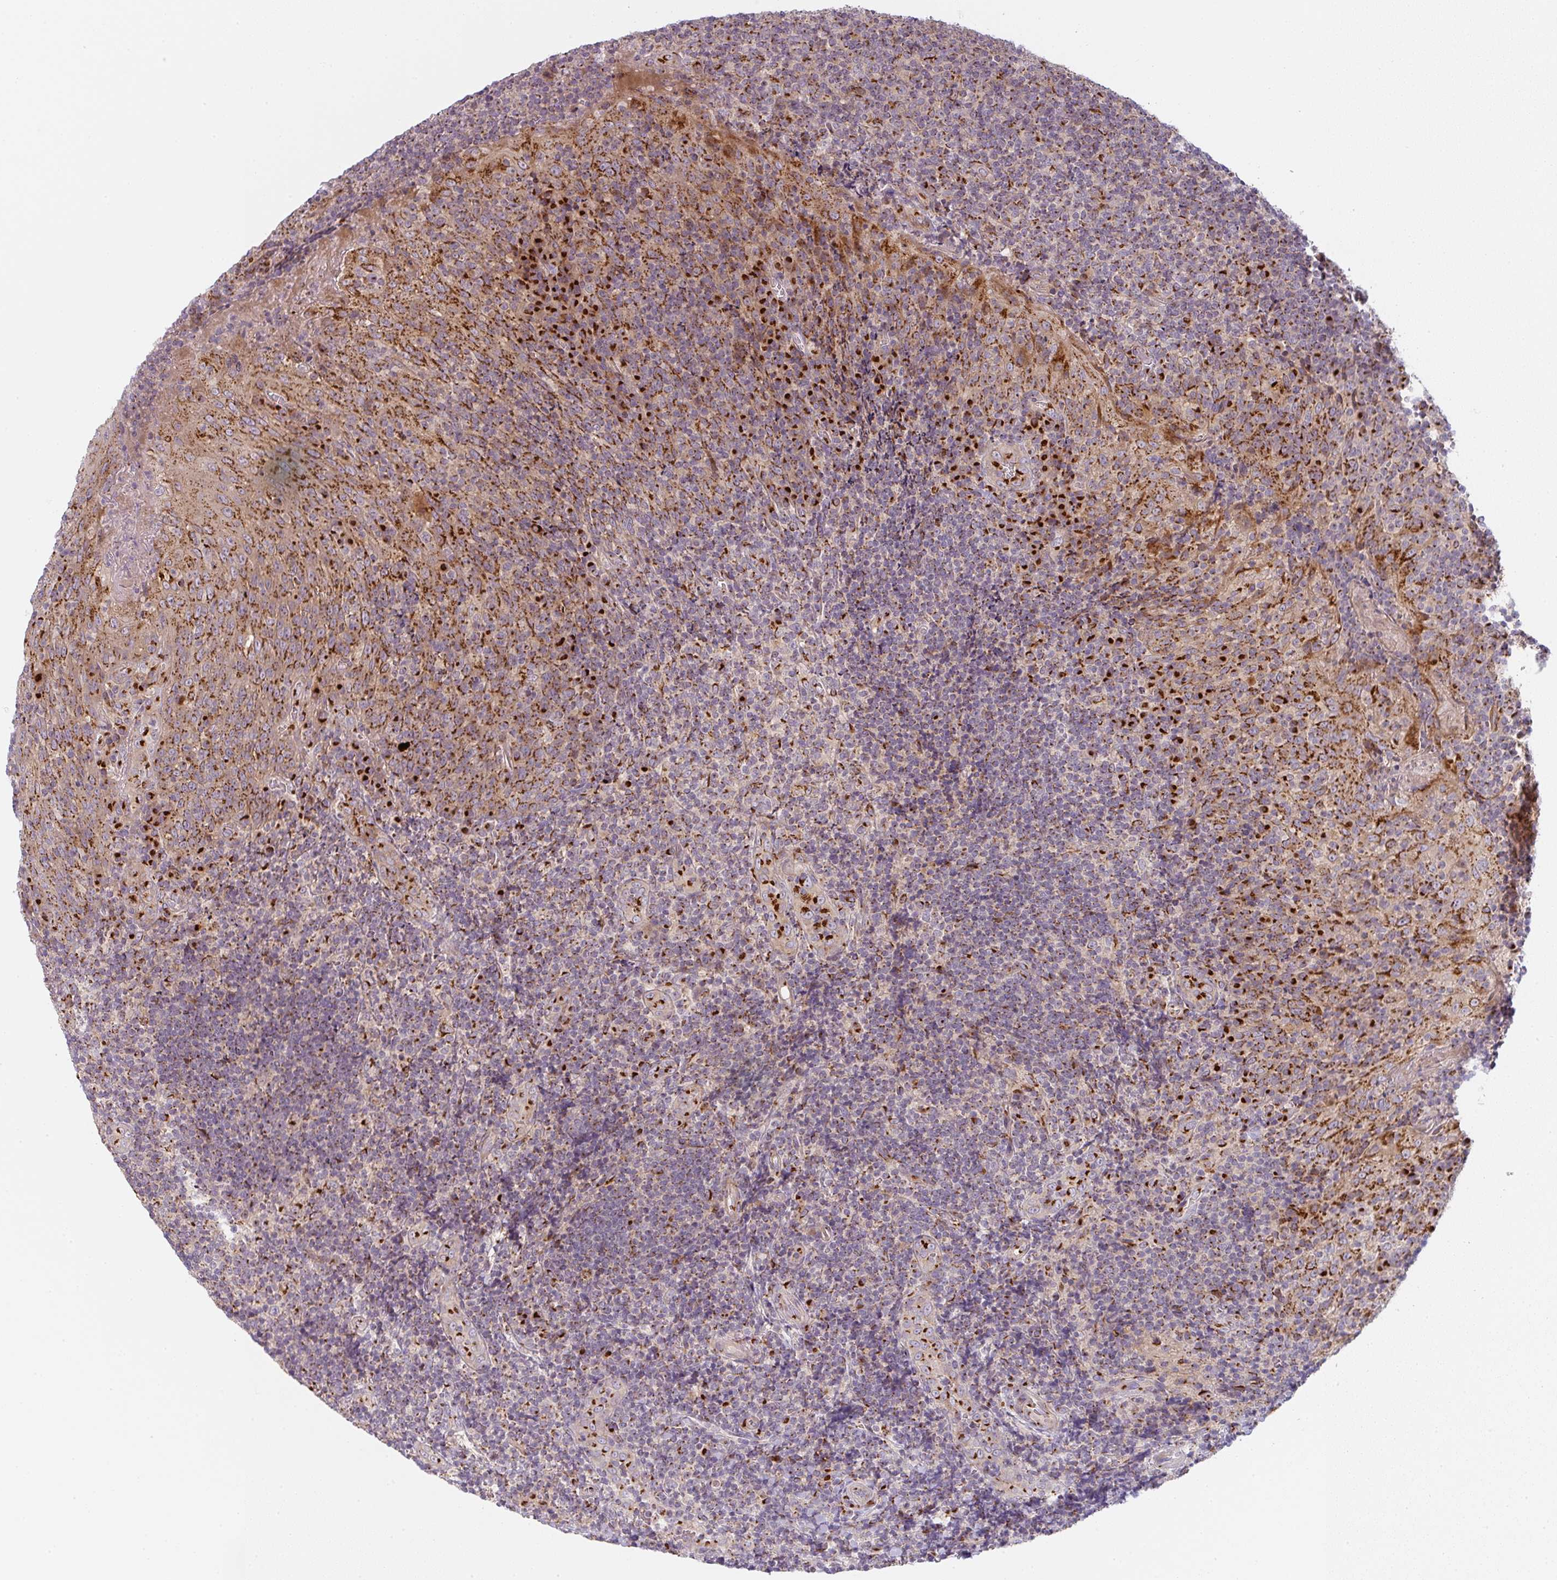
{"staining": {"intensity": "strong", "quantity": ">75%", "location": "cytoplasmic/membranous"}, "tissue": "tonsil", "cell_type": "Germinal center cells", "image_type": "normal", "snomed": [{"axis": "morphology", "description": "Normal tissue, NOS"}, {"axis": "topography", "description": "Tonsil"}], "caption": "Immunohistochemistry of benign human tonsil displays high levels of strong cytoplasmic/membranous positivity in approximately >75% of germinal center cells.", "gene": "GVQW3", "patient": {"sex": "male", "age": 17}}